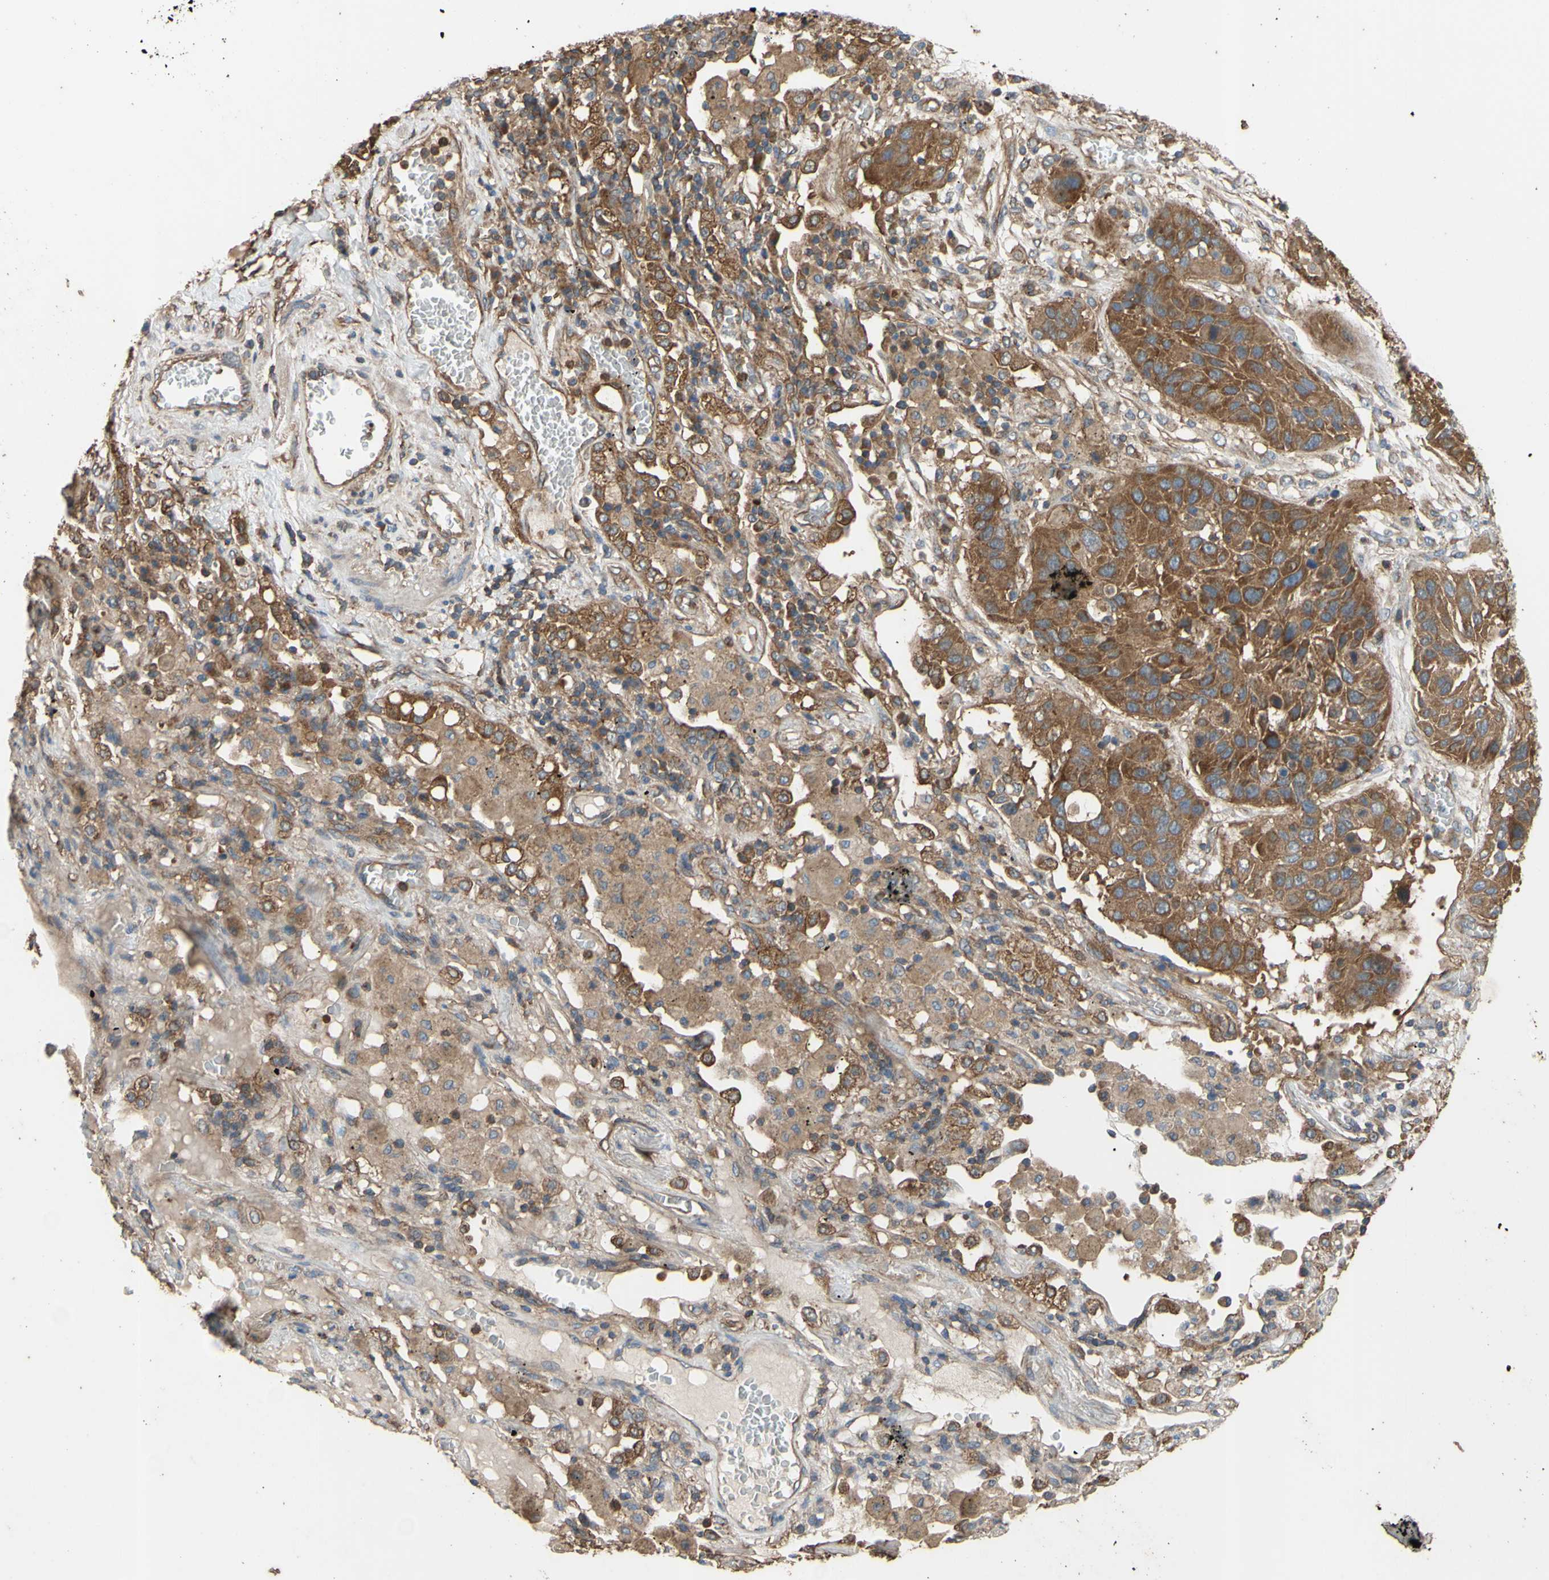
{"staining": {"intensity": "strong", "quantity": ">75%", "location": "cytoplasmic/membranous"}, "tissue": "lung cancer", "cell_type": "Tumor cells", "image_type": "cancer", "snomed": [{"axis": "morphology", "description": "Squamous cell carcinoma, NOS"}, {"axis": "topography", "description": "Lung"}], "caption": "The image displays immunohistochemical staining of lung cancer. There is strong cytoplasmic/membranous expression is seen in approximately >75% of tumor cells. The staining was performed using DAB, with brown indicating positive protein expression. Nuclei are stained blue with hematoxylin.", "gene": "CTTN", "patient": {"sex": "male", "age": 57}}